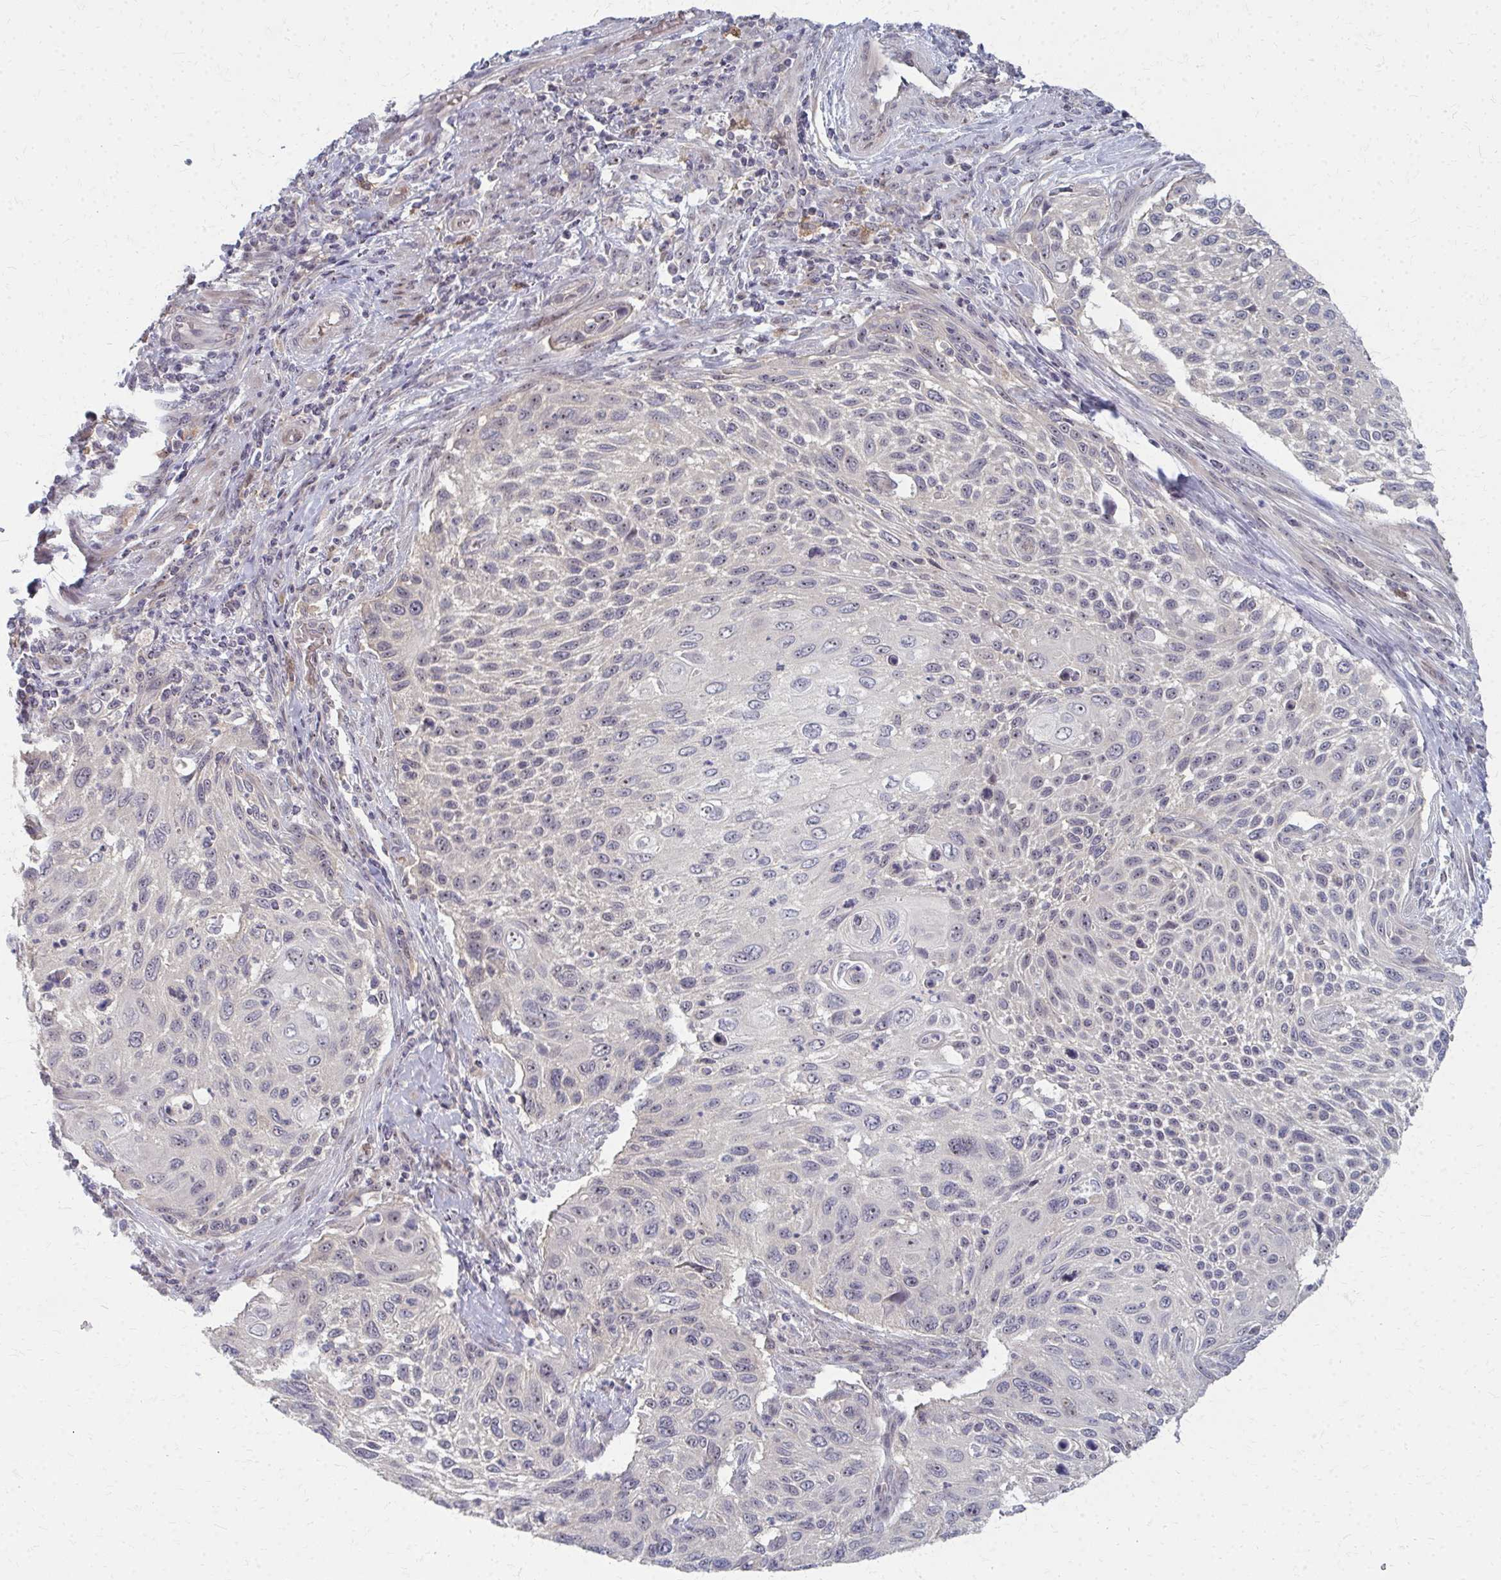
{"staining": {"intensity": "weak", "quantity": "<25%", "location": "nuclear"}, "tissue": "cervical cancer", "cell_type": "Tumor cells", "image_type": "cancer", "snomed": [{"axis": "morphology", "description": "Squamous cell carcinoma, NOS"}, {"axis": "topography", "description": "Cervix"}], "caption": "A high-resolution histopathology image shows immunohistochemistry (IHC) staining of squamous cell carcinoma (cervical), which reveals no significant expression in tumor cells.", "gene": "NUDT16", "patient": {"sex": "female", "age": 70}}